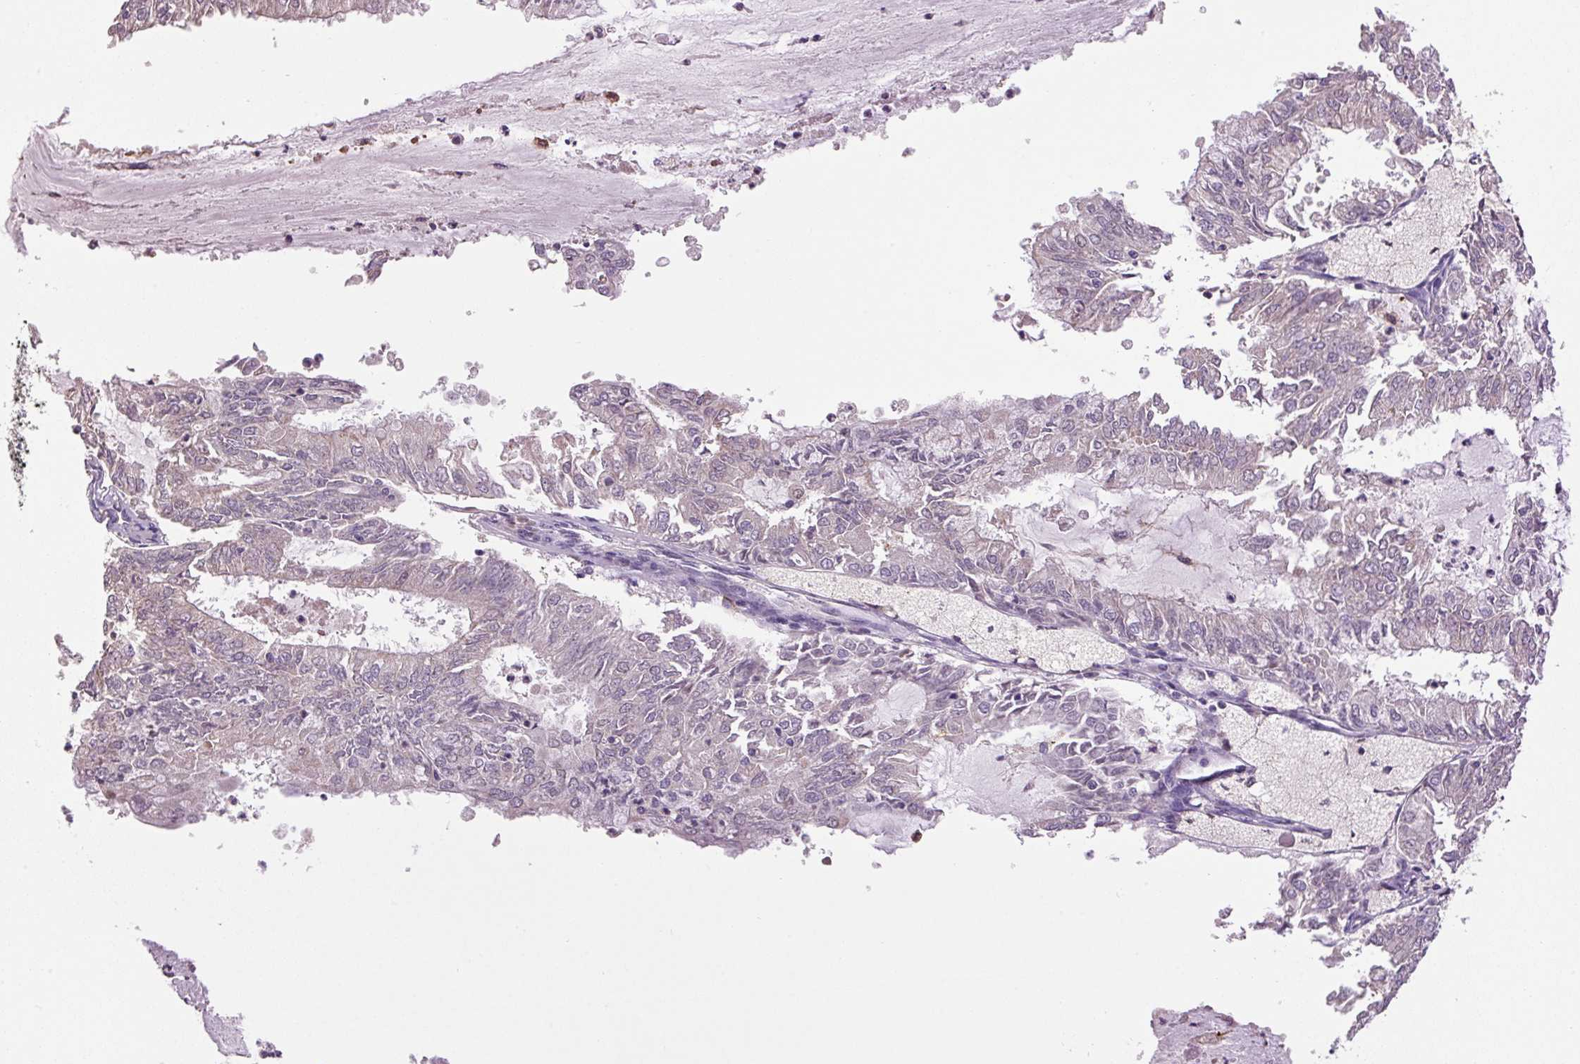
{"staining": {"intensity": "negative", "quantity": "none", "location": "none"}, "tissue": "endometrial cancer", "cell_type": "Tumor cells", "image_type": "cancer", "snomed": [{"axis": "morphology", "description": "Adenocarcinoma, NOS"}, {"axis": "topography", "description": "Endometrium"}], "caption": "Immunohistochemistry (IHC) of endometrial adenocarcinoma demonstrates no positivity in tumor cells. (Stains: DAB IHC with hematoxylin counter stain, Microscopy: brightfield microscopy at high magnification).", "gene": "SGF29", "patient": {"sex": "female", "age": 57}}